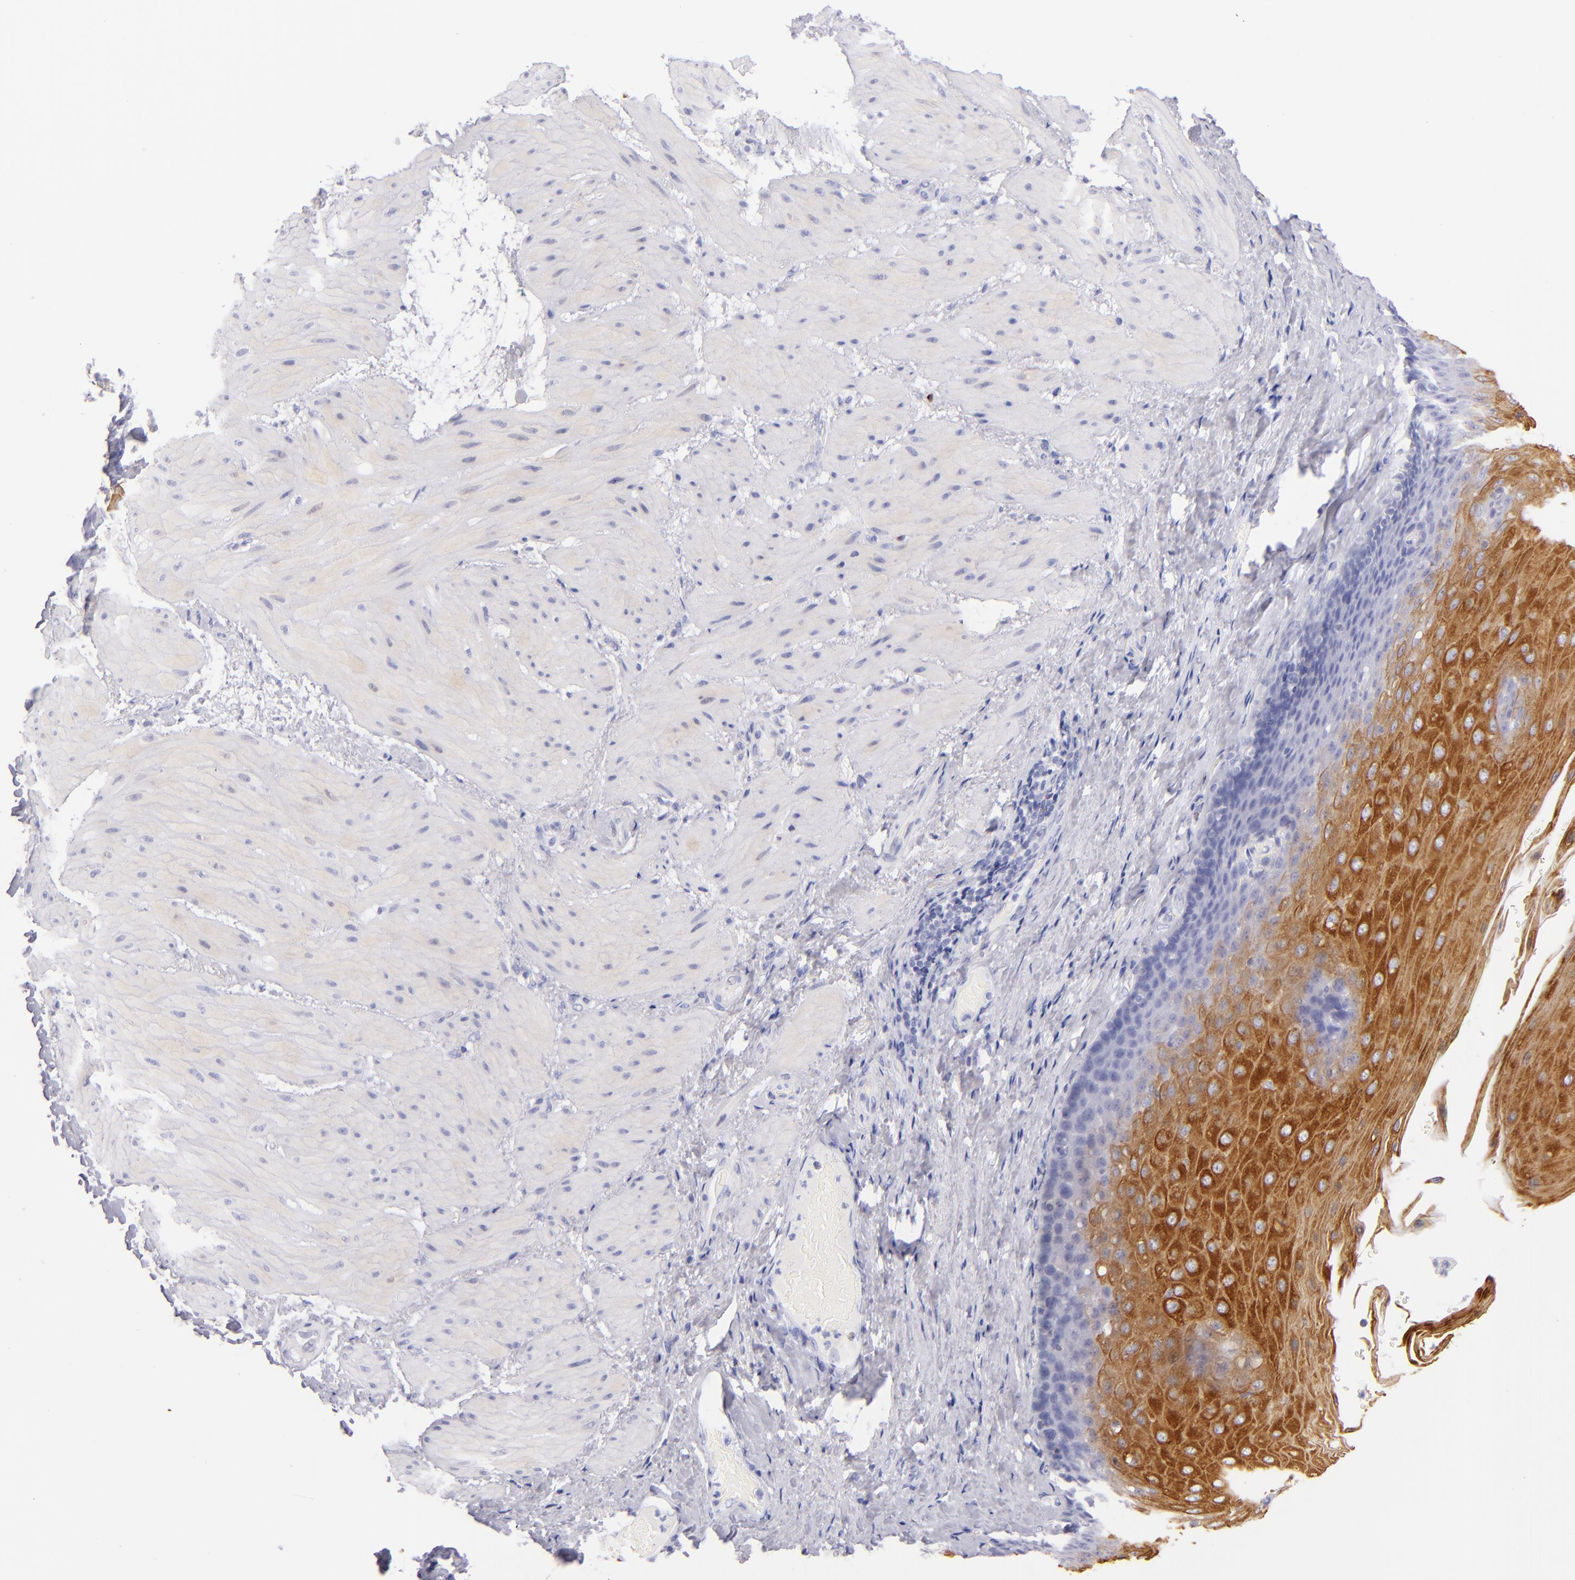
{"staining": {"intensity": "strong", "quantity": "25%-75%", "location": "cytoplasmic/membranous"}, "tissue": "esophagus", "cell_type": "Squamous epithelial cells", "image_type": "normal", "snomed": [{"axis": "morphology", "description": "Normal tissue, NOS"}, {"axis": "topography", "description": "Esophagus"}], "caption": "Protein analysis of normal esophagus reveals strong cytoplasmic/membranous expression in approximately 25%-75% of squamous epithelial cells. The staining is performed using DAB brown chromogen to label protein expression. The nuclei are counter-stained blue using hematoxylin.", "gene": "PRF1", "patient": {"sex": "male", "age": 62}}